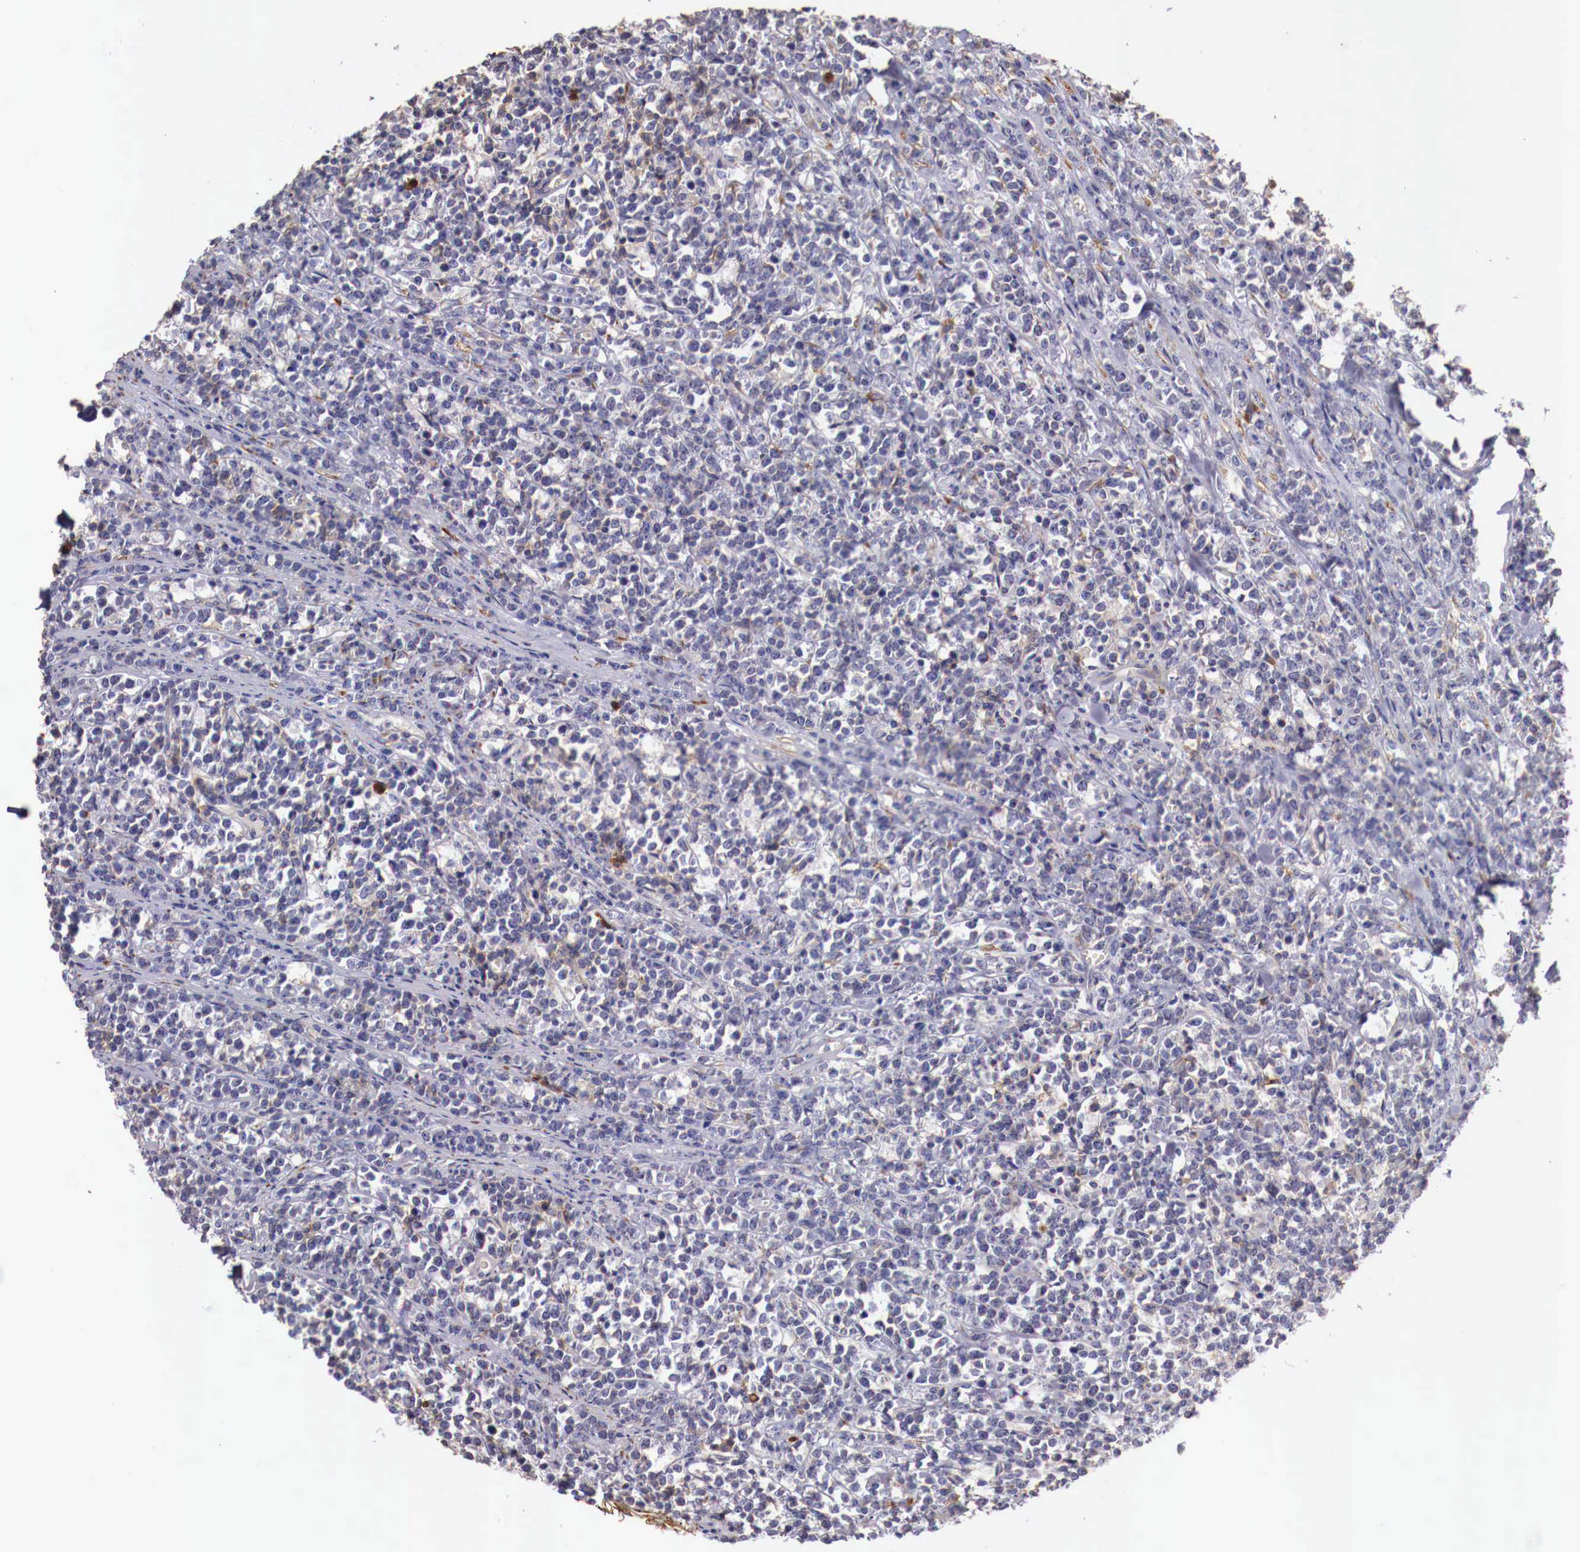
{"staining": {"intensity": "negative", "quantity": "none", "location": "none"}, "tissue": "lymphoma", "cell_type": "Tumor cells", "image_type": "cancer", "snomed": [{"axis": "morphology", "description": "Malignant lymphoma, non-Hodgkin's type, High grade"}, {"axis": "topography", "description": "Small intestine"}, {"axis": "topography", "description": "Colon"}], "caption": "Tumor cells are negative for brown protein staining in lymphoma. Nuclei are stained in blue.", "gene": "PITPNA", "patient": {"sex": "male", "age": 8}}